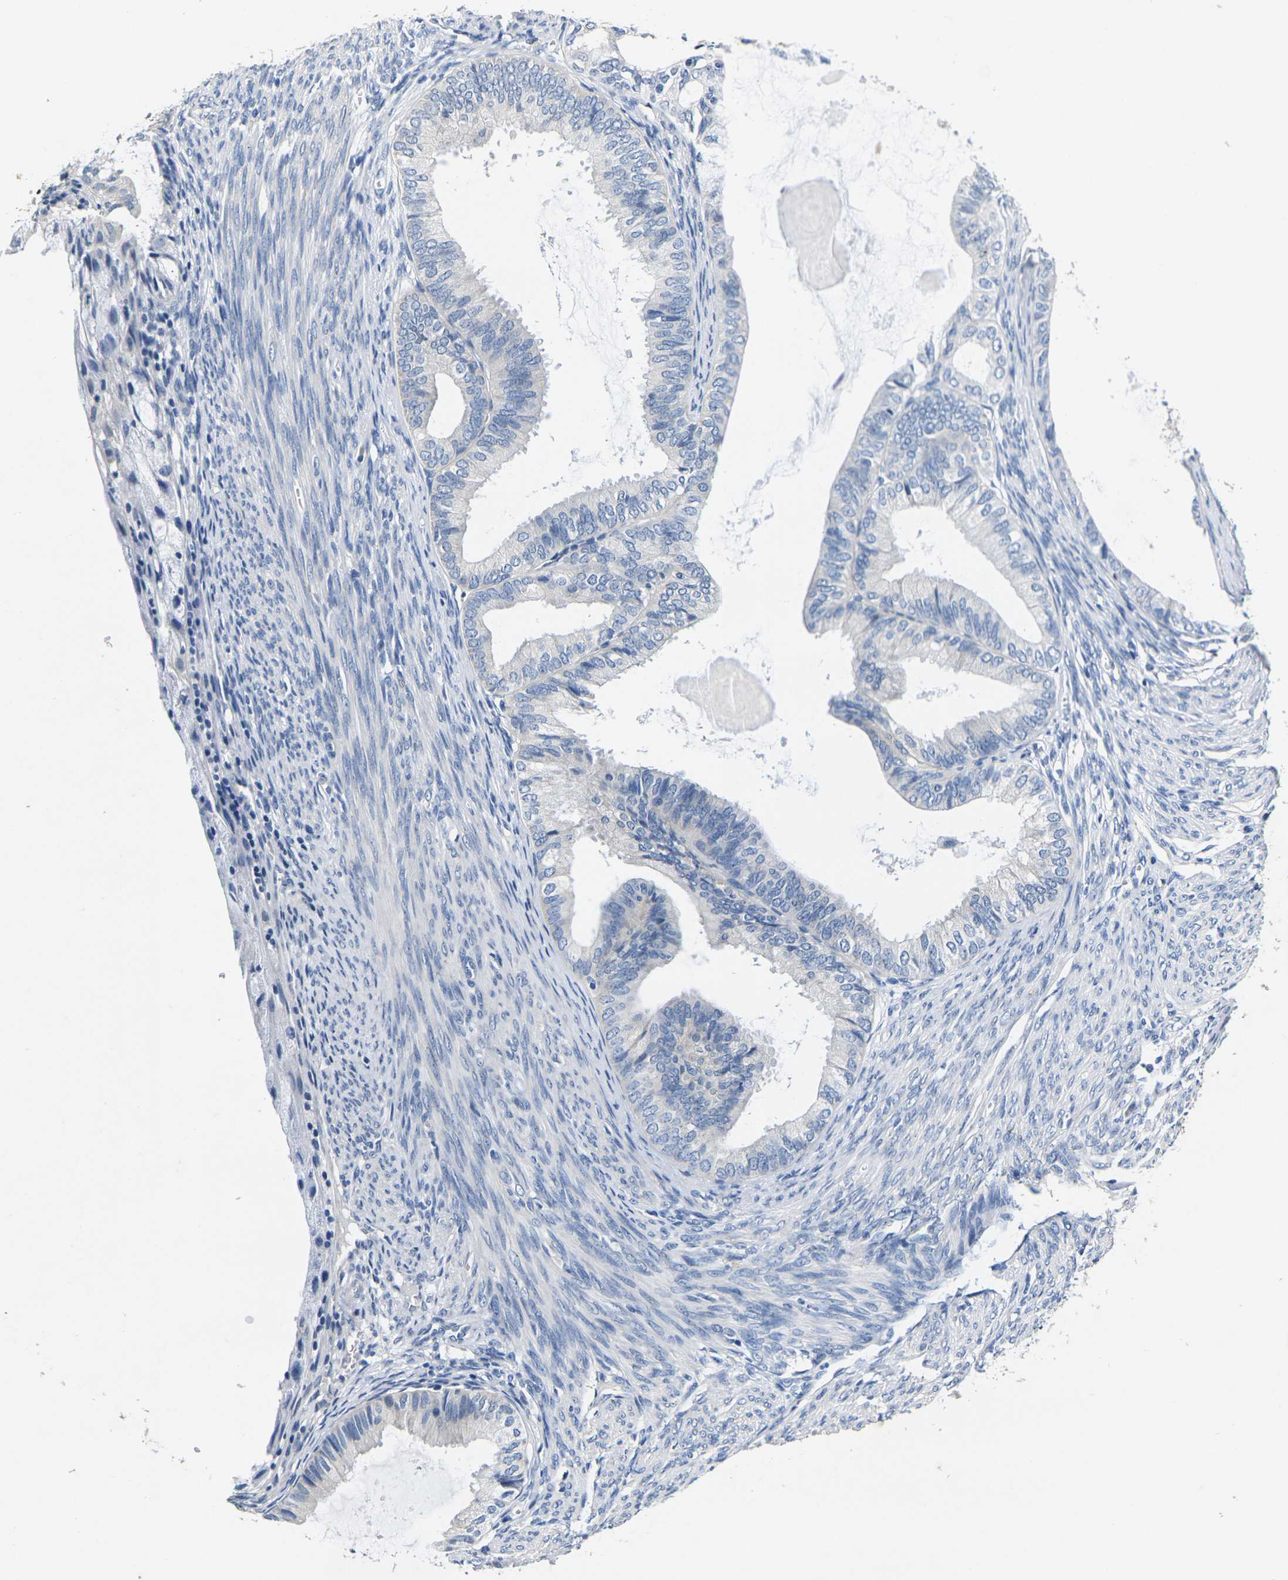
{"staining": {"intensity": "negative", "quantity": "none", "location": "none"}, "tissue": "endometrial cancer", "cell_type": "Tumor cells", "image_type": "cancer", "snomed": [{"axis": "morphology", "description": "Adenocarcinoma, NOS"}, {"axis": "topography", "description": "Endometrium"}], "caption": "Human endometrial adenocarcinoma stained for a protein using immunohistochemistry (IHC) shows no staining in tumor cells.", "gene": "NOCT", "patient": {"sex": "female", "age": 86}}